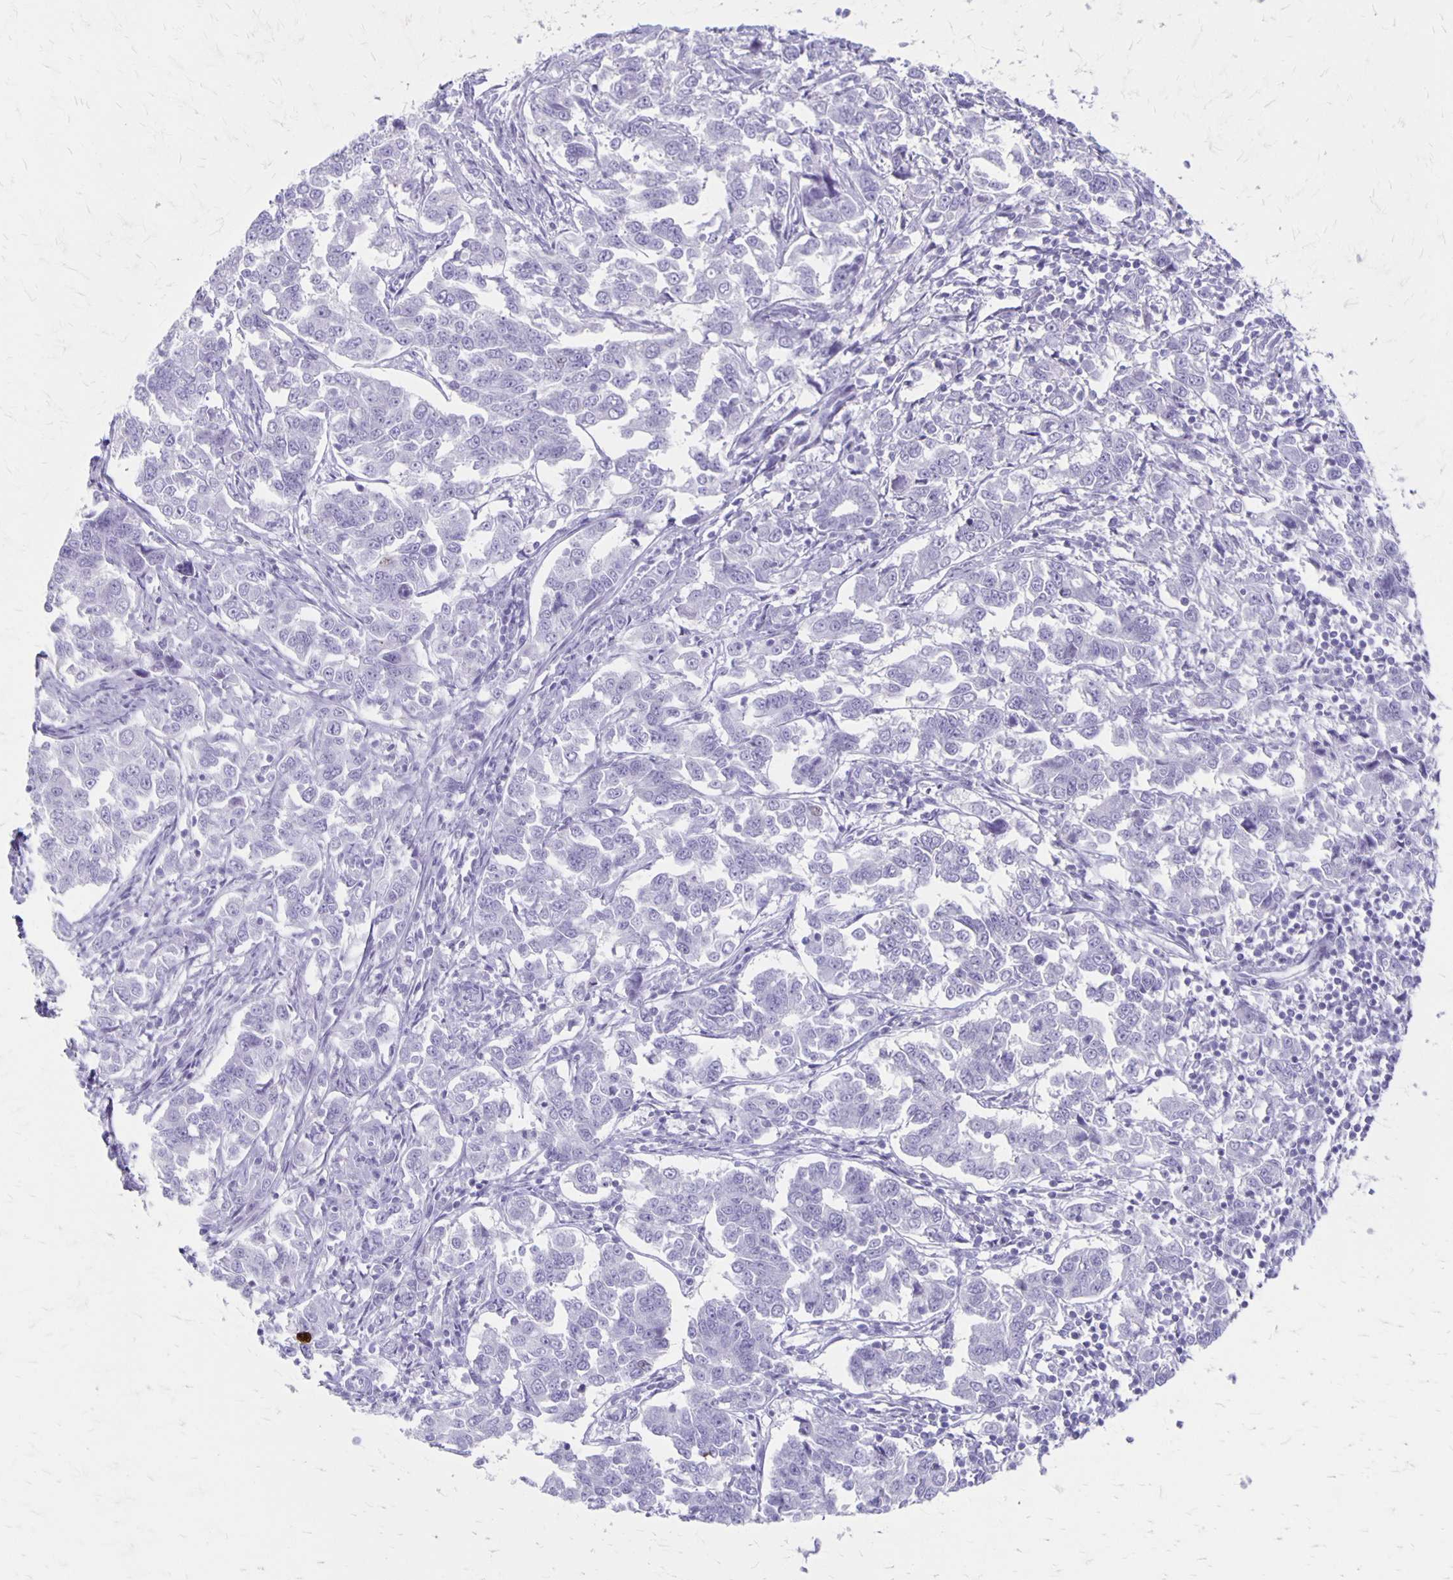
{"staining": {"intensity": "negative", "quantity": "none", "location": "none"}, "tissue": "endometrial cancer", "cell_type": "Tumor cells", "image_type": "cancer", "snomed": [{"axis": "morphology", "description": "Adenocarcinoma, NOS"}, {"axis": "topography", "description": "Endometrium"}], "caption": "IHC of endometrial adenocarcinoma exhibits no staining in tumor cells.", "gene": "MAGEC2", "patient": {"sex": "female", "age": 43}}